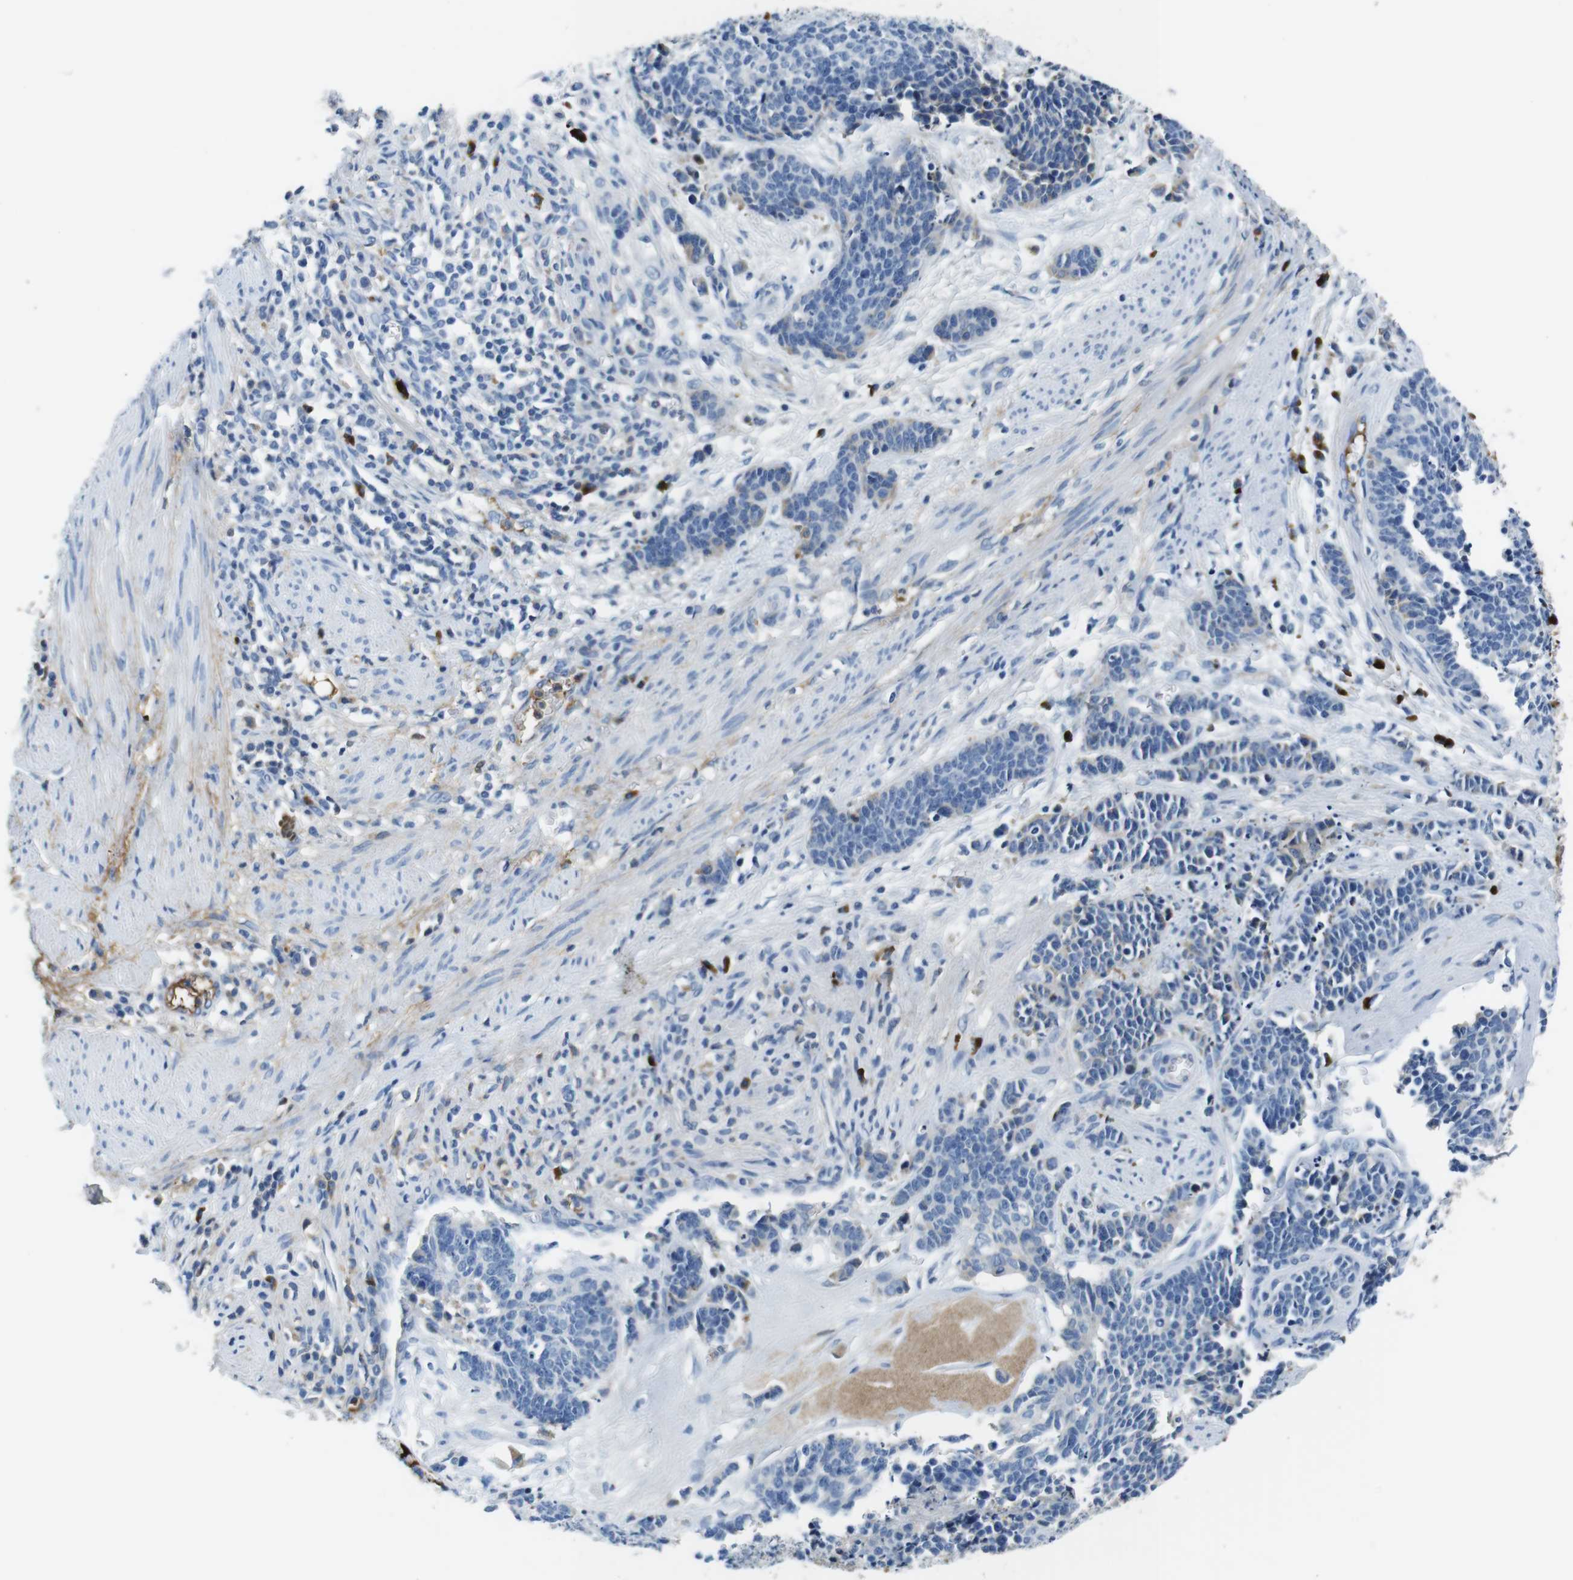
{"staining": {"intensity": "negative", "quantity": "none", "location": "none"}, "tissue": "cervical cancer", "cell_type": "Tumor cells", "image_type": "cancer", "snomed": [{"axis": "morphology", "description": "Squamous cell carcinoma, NOS"}, {"axis": "topography", "description": "Cervix"}], "caption": "High magnification brightfield microscopy of cervical cancer (squamous cell carcinoma) stained with DAB (brown) and counterstained with hematoxylin (blue): tumor cells show no significant expression.", "gene": "IGKC", "patient": {"sex": "female", "age": 35}}